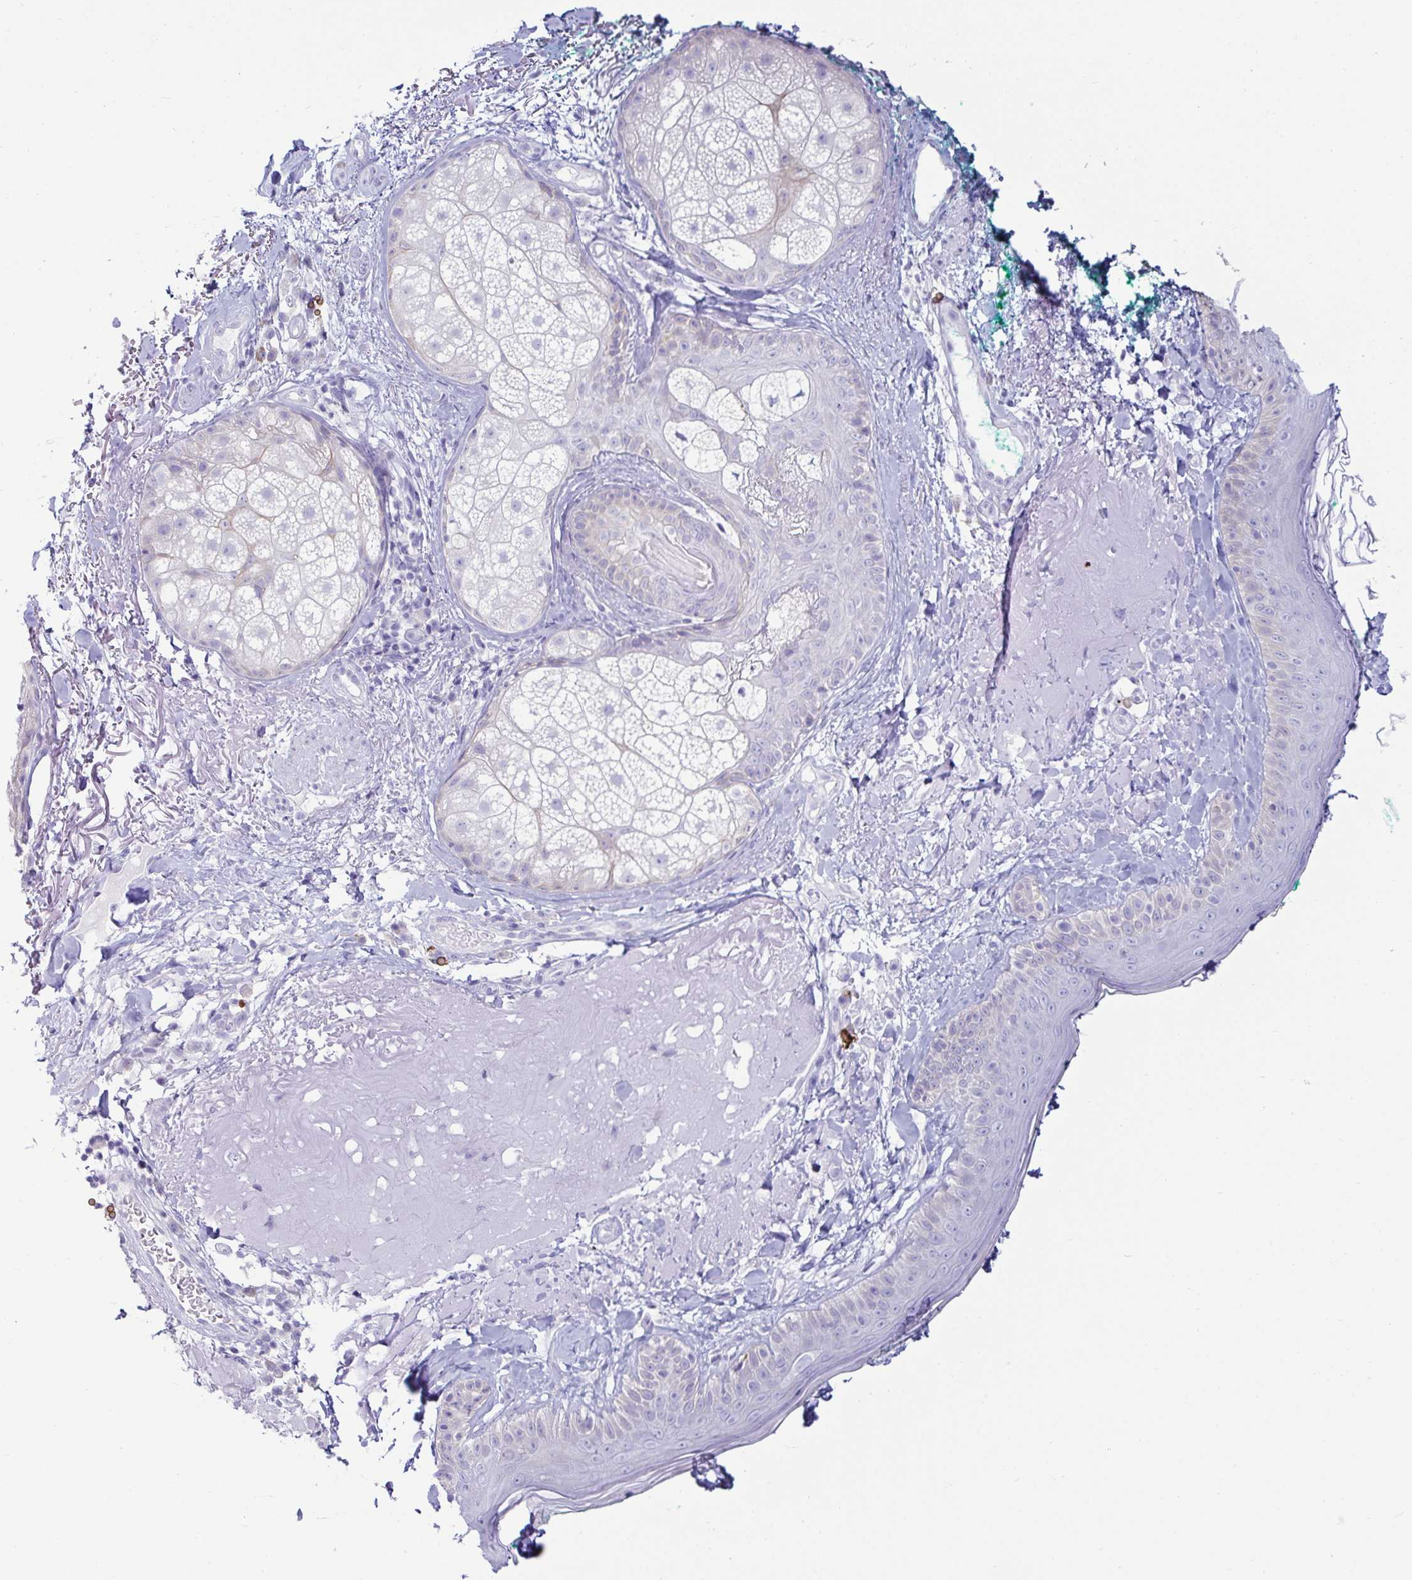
{"staining": {"intensity": "negative", "quantity": "none", "location": "none"}, "tissue": "skin", "cell_type": "Fibroblasts", "image_type": "normal", "snomed": [{"axis": "morphology", "description": "Normal tissue, NOS"}, {"axis": "topography", "description": "Skin"}], "caption": "Fibroblasts are negative for protein expression in benign human skin.", "gene": "TFPI2", "patient": {"sex": "male", "age": 73}}